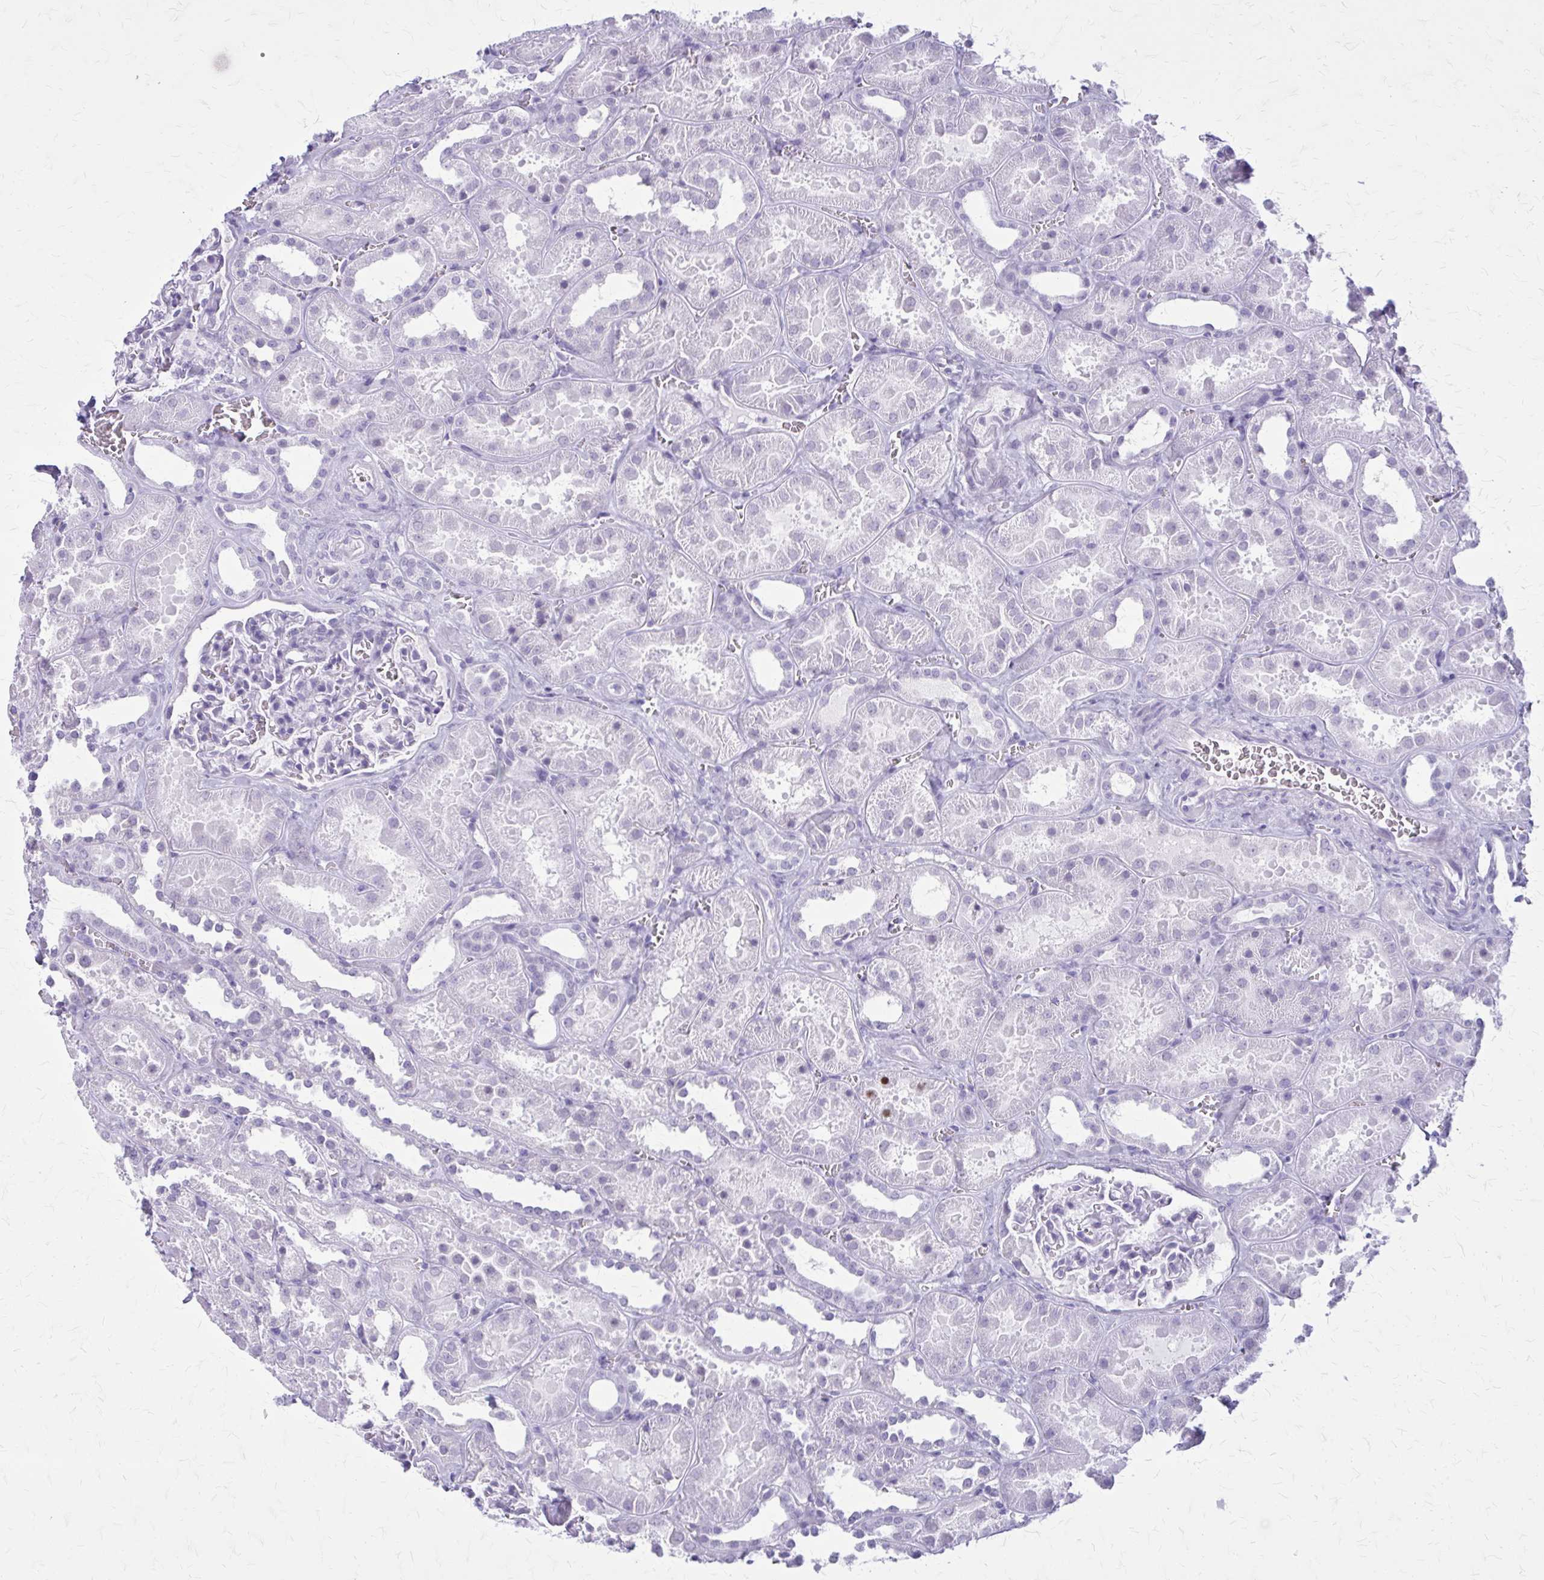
{"staining": {"intensity": "negative", "quantity": "none", "location": "none"}, "tissue": "kidney", "cell_type": "Cells in glomeruli", "image_type": "normal", "snomed": [{"axis": "morphology", "description": "Normal tissue, NOS"}, {"axis": "topography", "description": "Kidney"}], "caption": "IHC histopathology image of normal kidney: kidney stained with DAB (3,3'-diaminobenzidine) reveals no significant protein positivity in cells in glomeruli. The staining was performed using DAB (3,3'-diaminobenzidine) to visualize the protein expression in brown, while the nuclei were stained in blue with hematoxylin (Magnification: 20x).", "gene": "GAD1", "patient": {"sex": "female", "age": 41}}